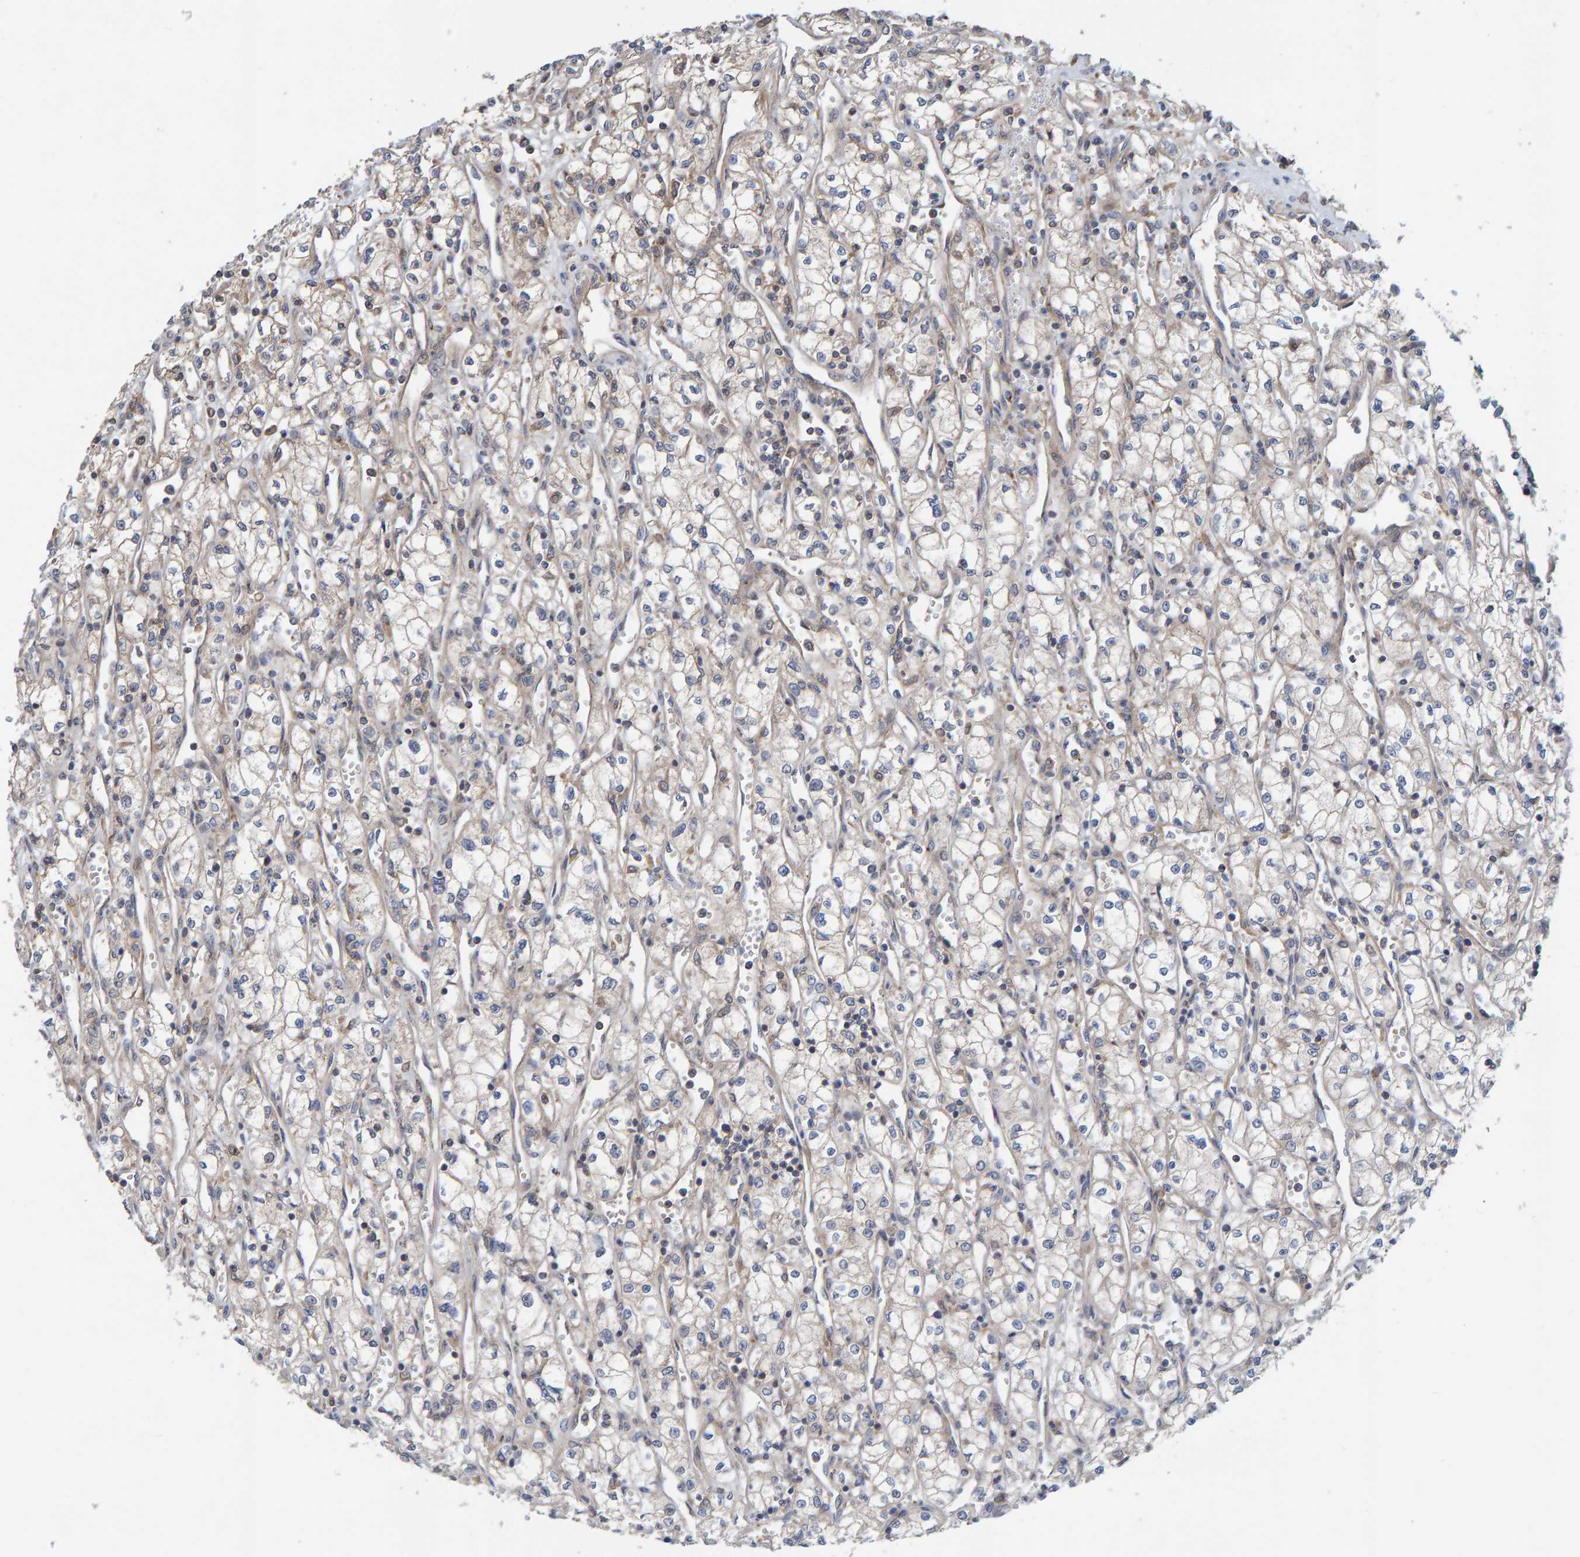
{"staining": {"intensity": "weak", "quantity": "<25%", "location": "cytoplasmic/membranous"}, "tissue": "renal cancer", "cell_type": "Tumor cells", "image_type": "cancer", "snomed": [{"axis": "morphology", "description": "Adenocarcinoma, NOS"}, {"axis": "topography", "description": "Kidney"}], "caption": "The immunohistochemistry (IHC) photomicrograph has no significant positivity in tumor cells of renal cancer (adenocarcinoma) tissue.", "gene": "KIAA0753", "patient": {"sex": "male", "age": 59}}